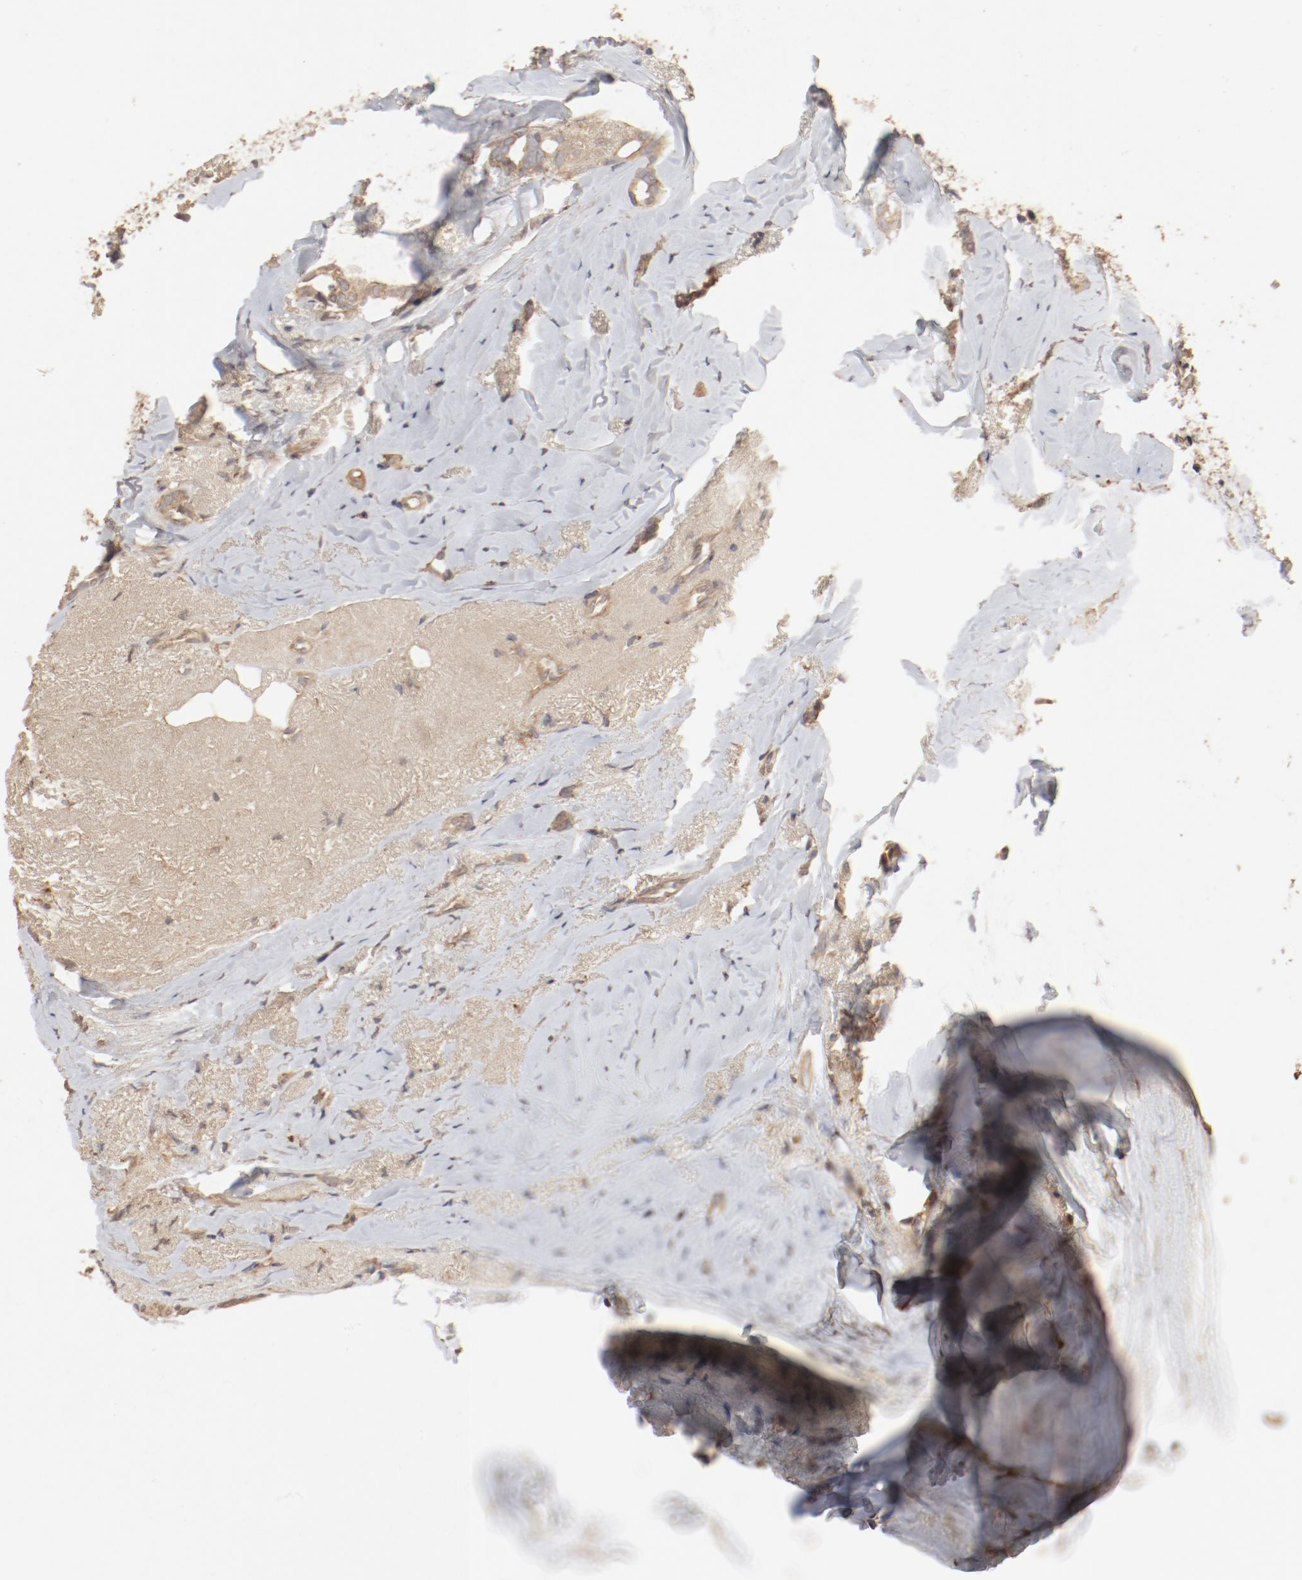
{"staining": {"intensity": "moderate", "quantity": ">75%", "location": "cytoplasmic/membranous"}, "tissue": "breast cancer", "cell_type": "Tumor cells", "image_type": "cancer", "snomed": [{"axis": "morphology", "description": "Duct carcinoma"}, {"axis": "topography", "description": "Breast"}], "caption": "Protein analysis of breast cancer tissue demonstrates moderate cytoplasmic/membranous positivity in about >75% of tumor cells.", "gene": "IL3RA", "patient": {"sex": "female", "age": 54}}